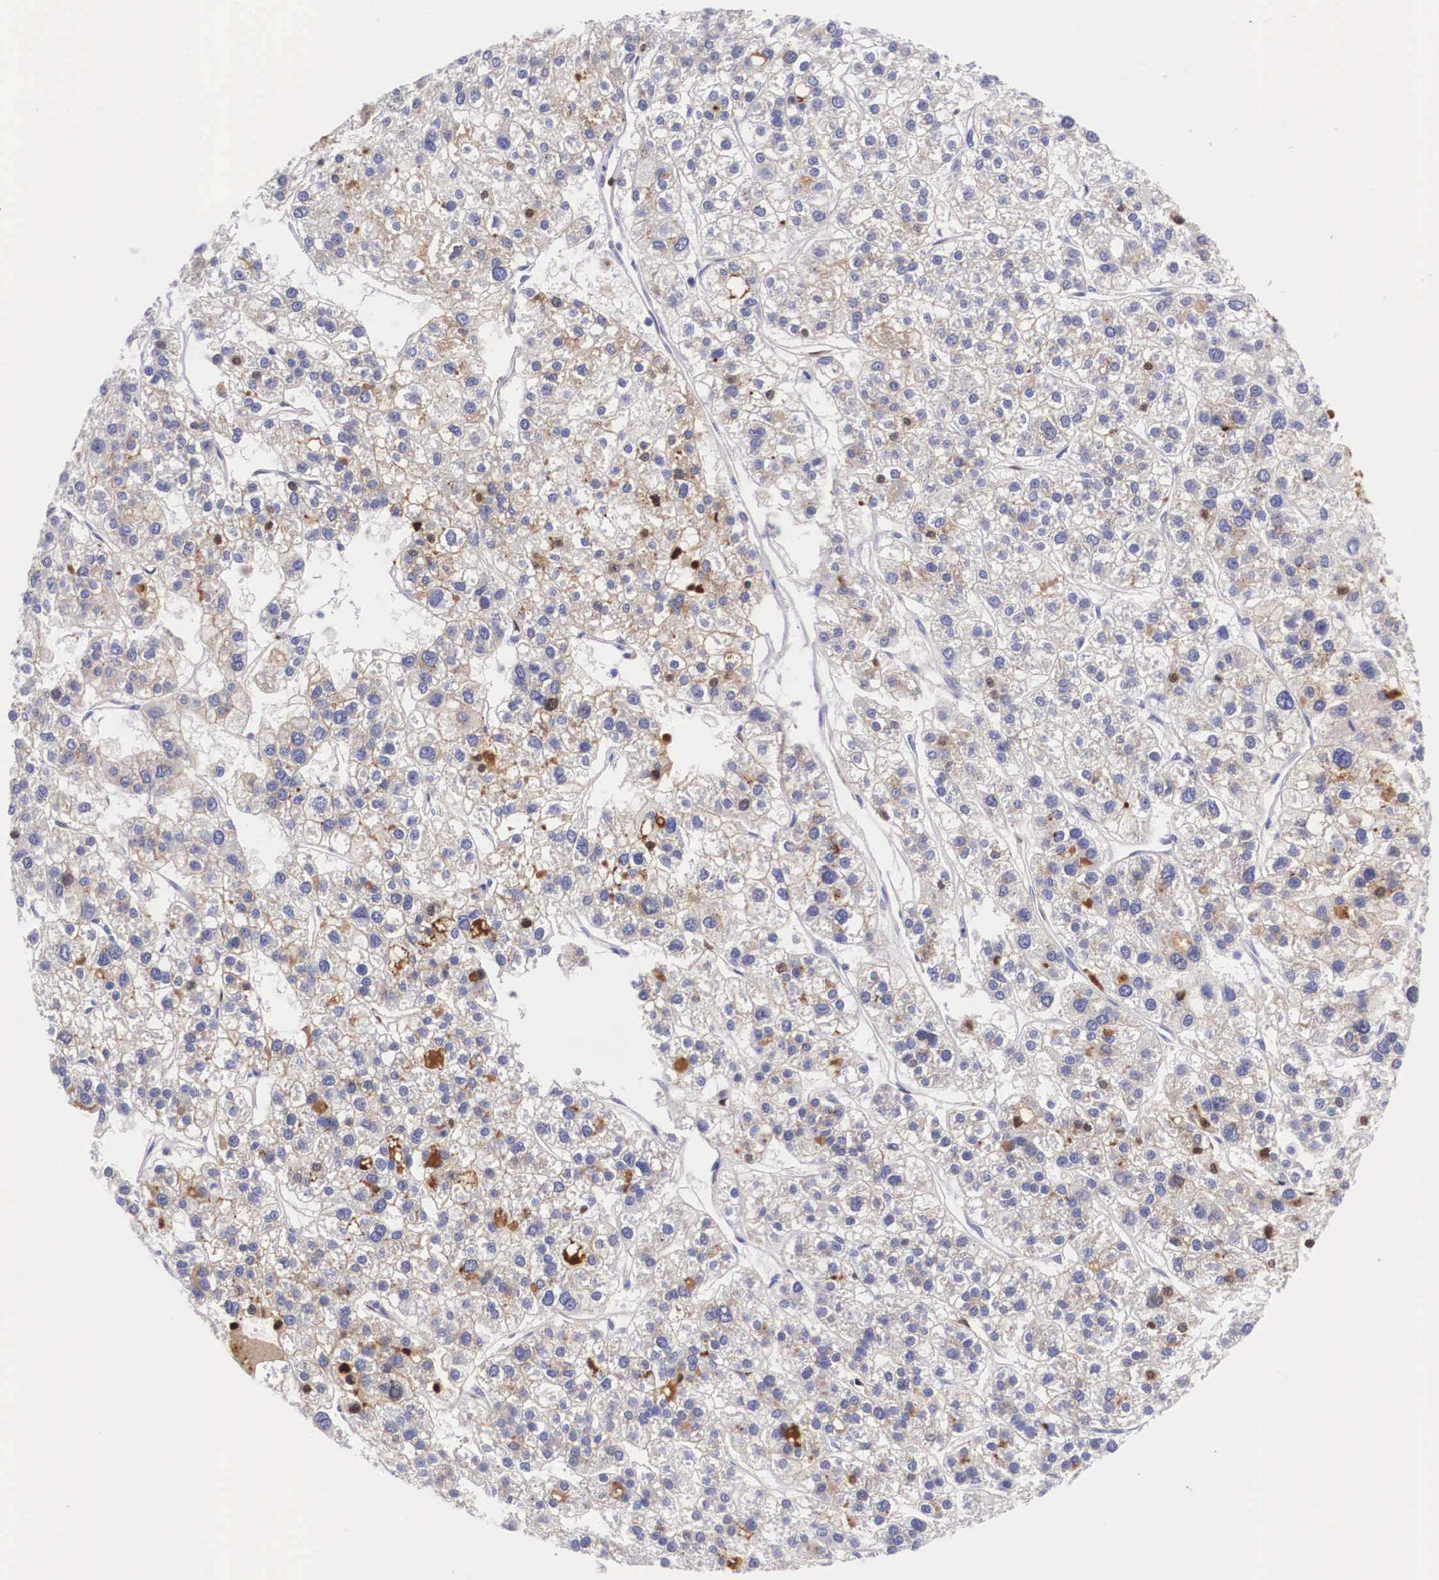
{"staining": {"intensity": "weak", "quantity": "25%-75%", "location": "cytoplasmic/membranous"}, "tissue": "liver cancer", "cell_type": "Tumor cells", "image_type": "cancer", "snomed": [{"axis": "morphology", "description": "Carcinoma, Hepatocellular, NOS"}, {"axis": "topography", "description": "Liver"}], "caption": "Immunohistochemistry of liver hepatocellular carcinoma demonstrates low levels of weak cytoplasmic/membranous staining in about 25%-75% of tumor cells.", "gene": "PLG", "patient": {"sex": "female", "age": 85}}